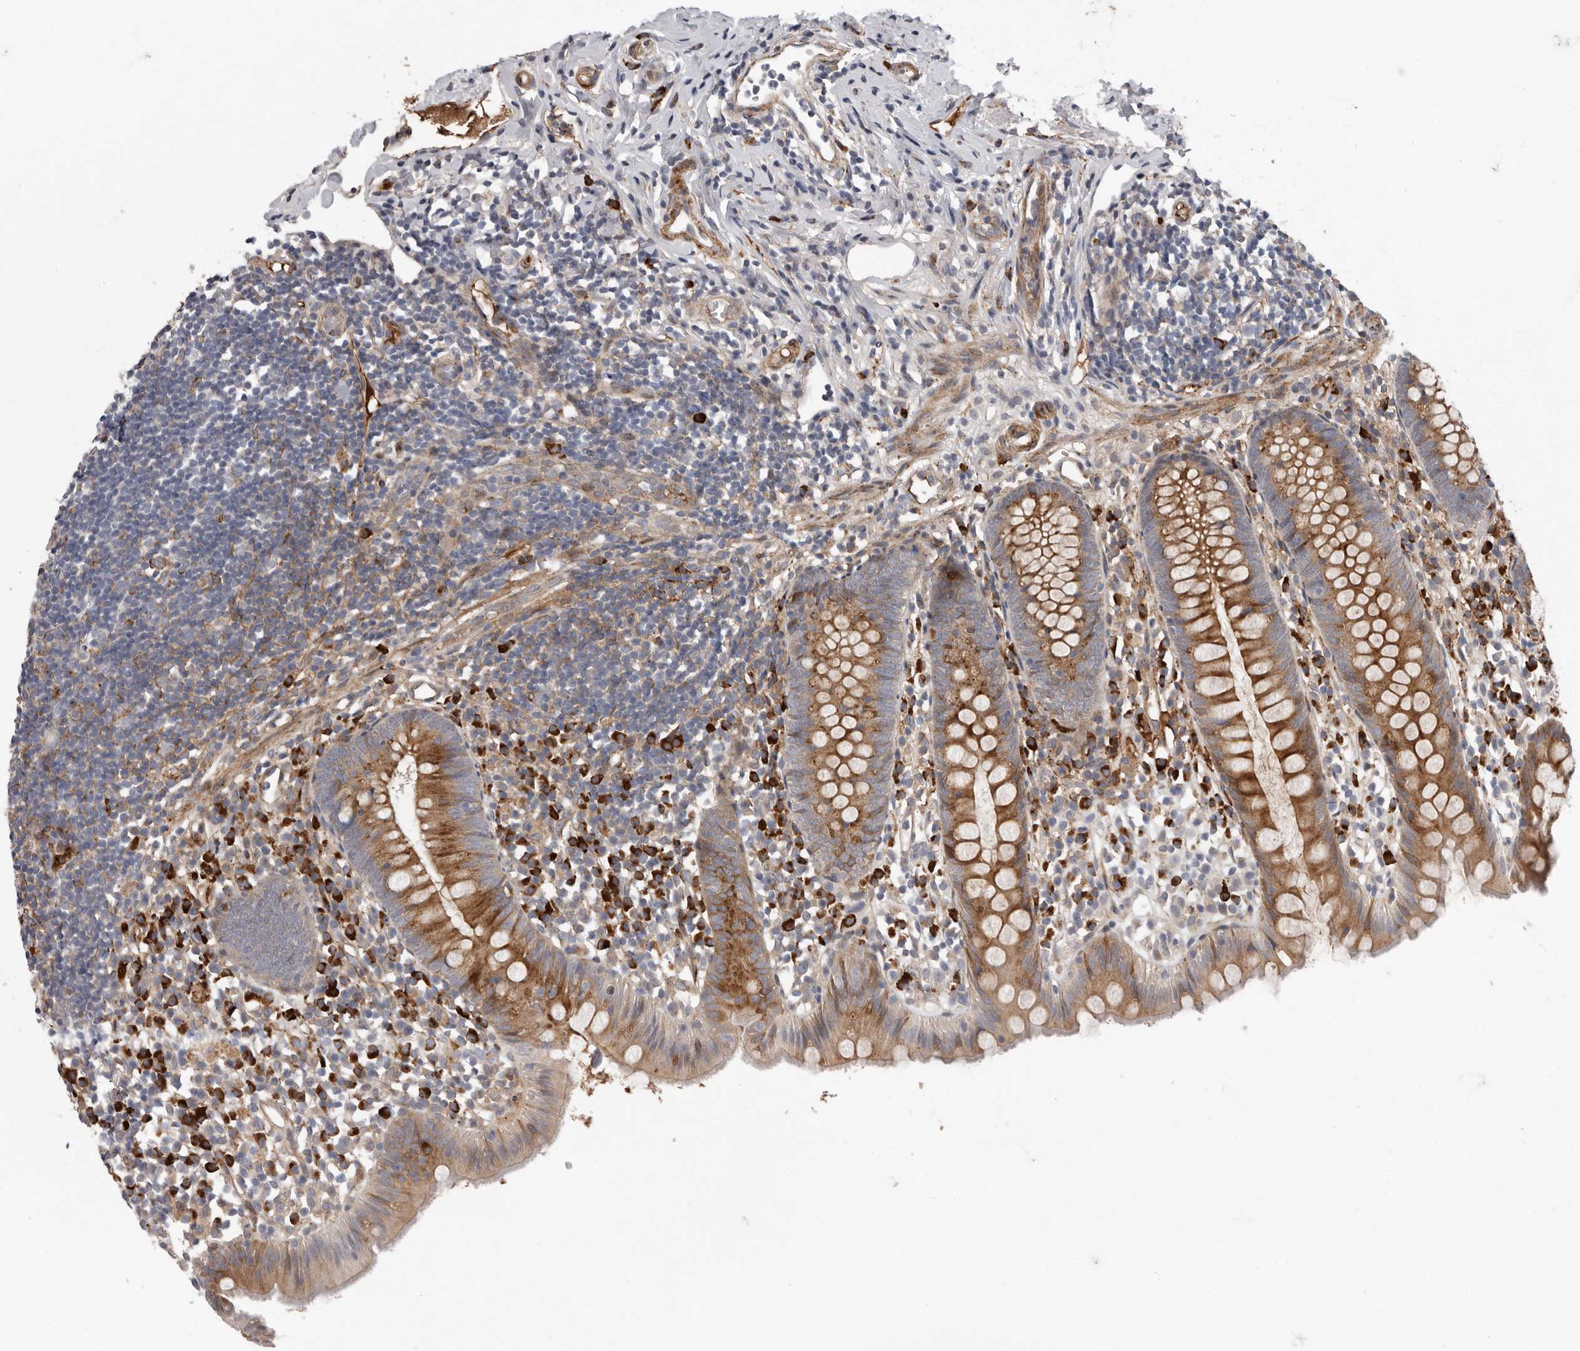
{"staining": {"intensity": "moderate", "quantity": ">75%", "location": "cytoplasmic/membranous"}, "tissue": "appendix", "cell_type": "Glandular cells", "image_type": "normal", "snomed": [{"axis": "morphology", "description": "Normal tissue, NOS"}, {"axis": "topography", "description": "Appendix"}], "caption": "Immunohistochemical staining of unremarkable human appendix displays >75% levels of moderate cytoplasmic/membranous protein staining in about >75% of glandular cells.", "gene": "ATXN3L", "patient": {"sex": "female", "age": 20}}